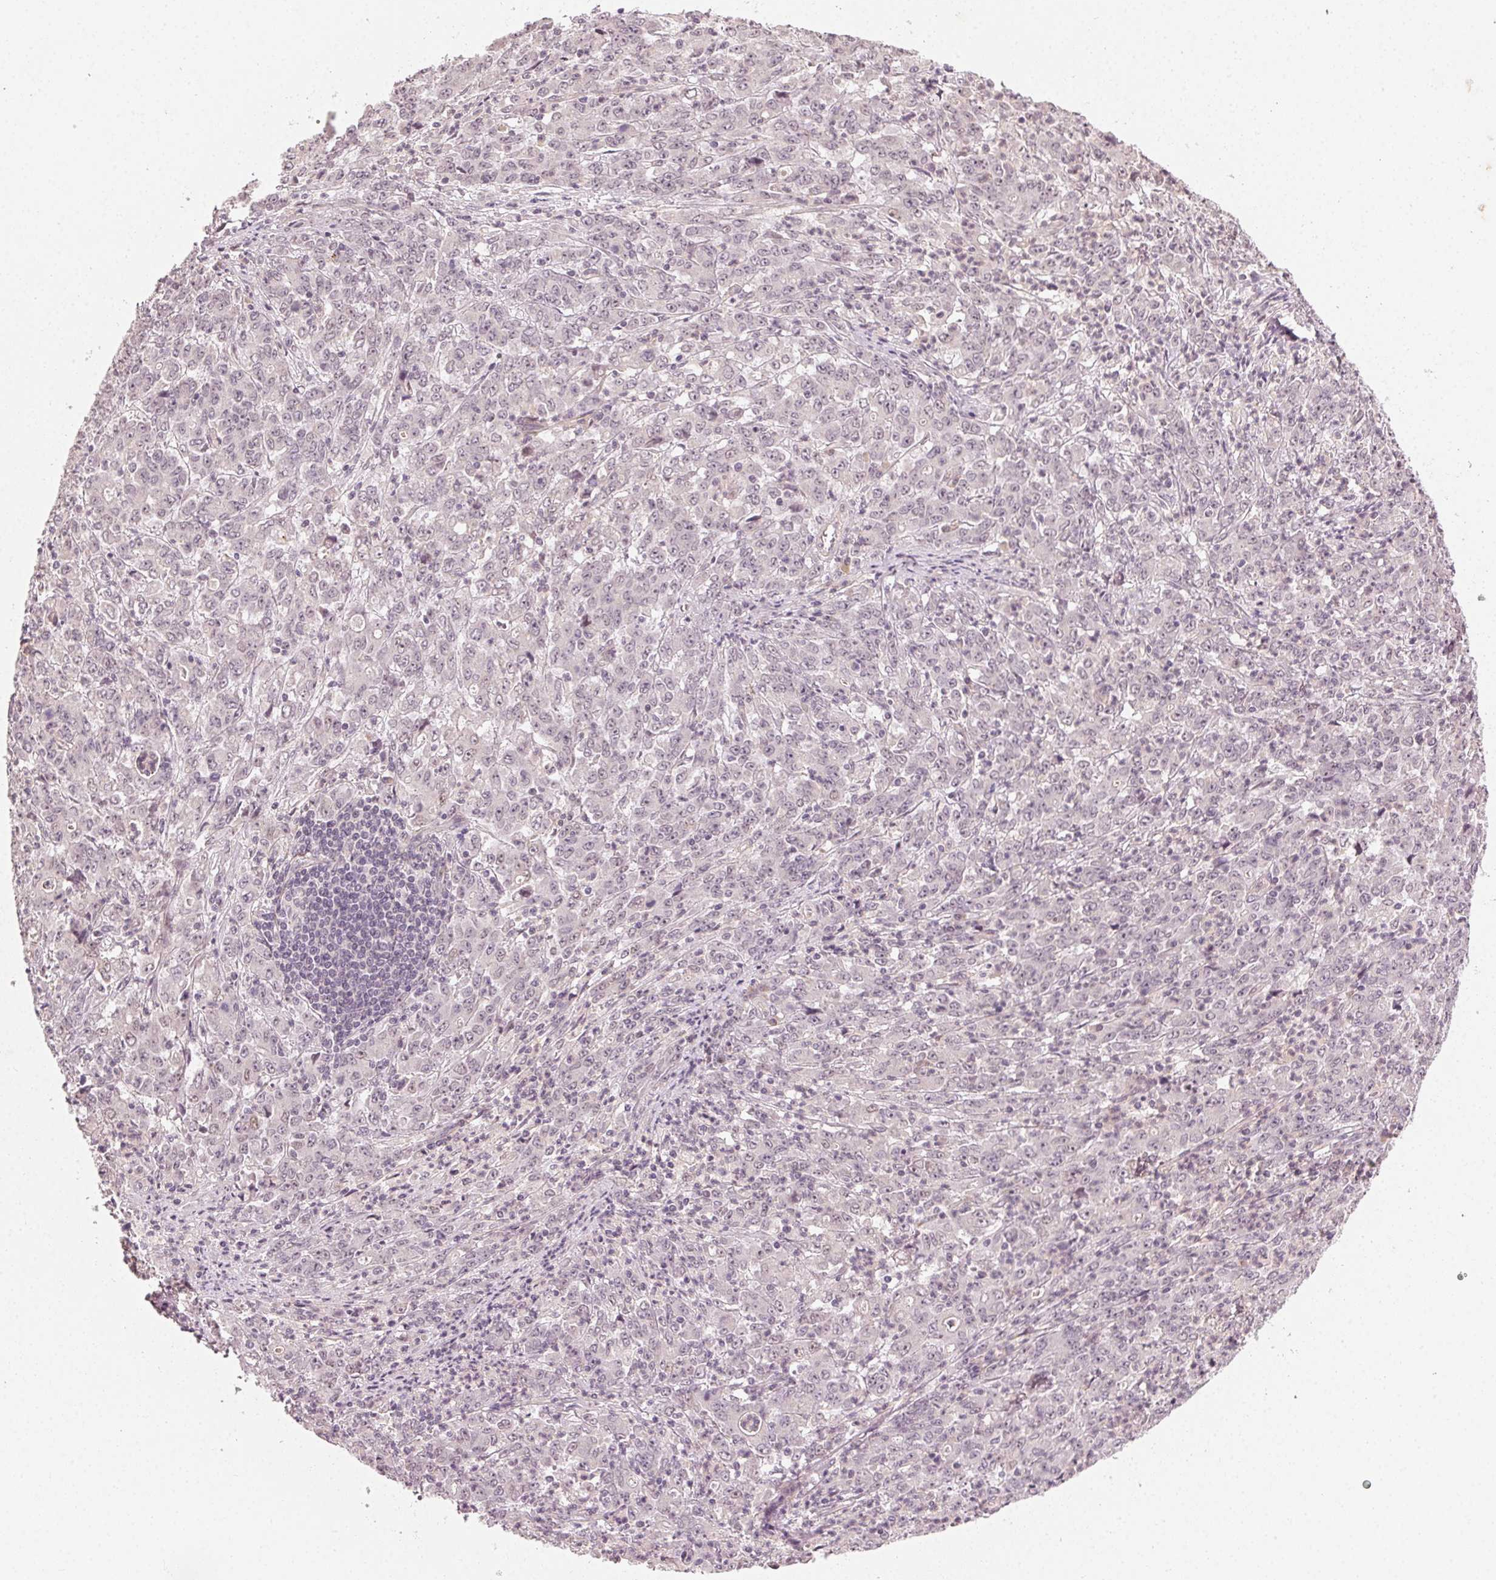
{"staining": {"intensity": "negative", "quantity": "none", "location": "none"}, "tissue": "stomach cancer", "cell_type": "Tumor cells", "image_type": "cancer", "snomed": [{"axis": "morphology", "description": "Adenocarcinoma, NOS"}, {"axis": "topography", "description": "Stomach, lower"}], "caption": "Immunohistochemical staining of human adenocarcinoma (stomach) reveals no significant positivity in tumor cells.", "gene": "TUB", "patient": {"sex": "female", "age": 71}}